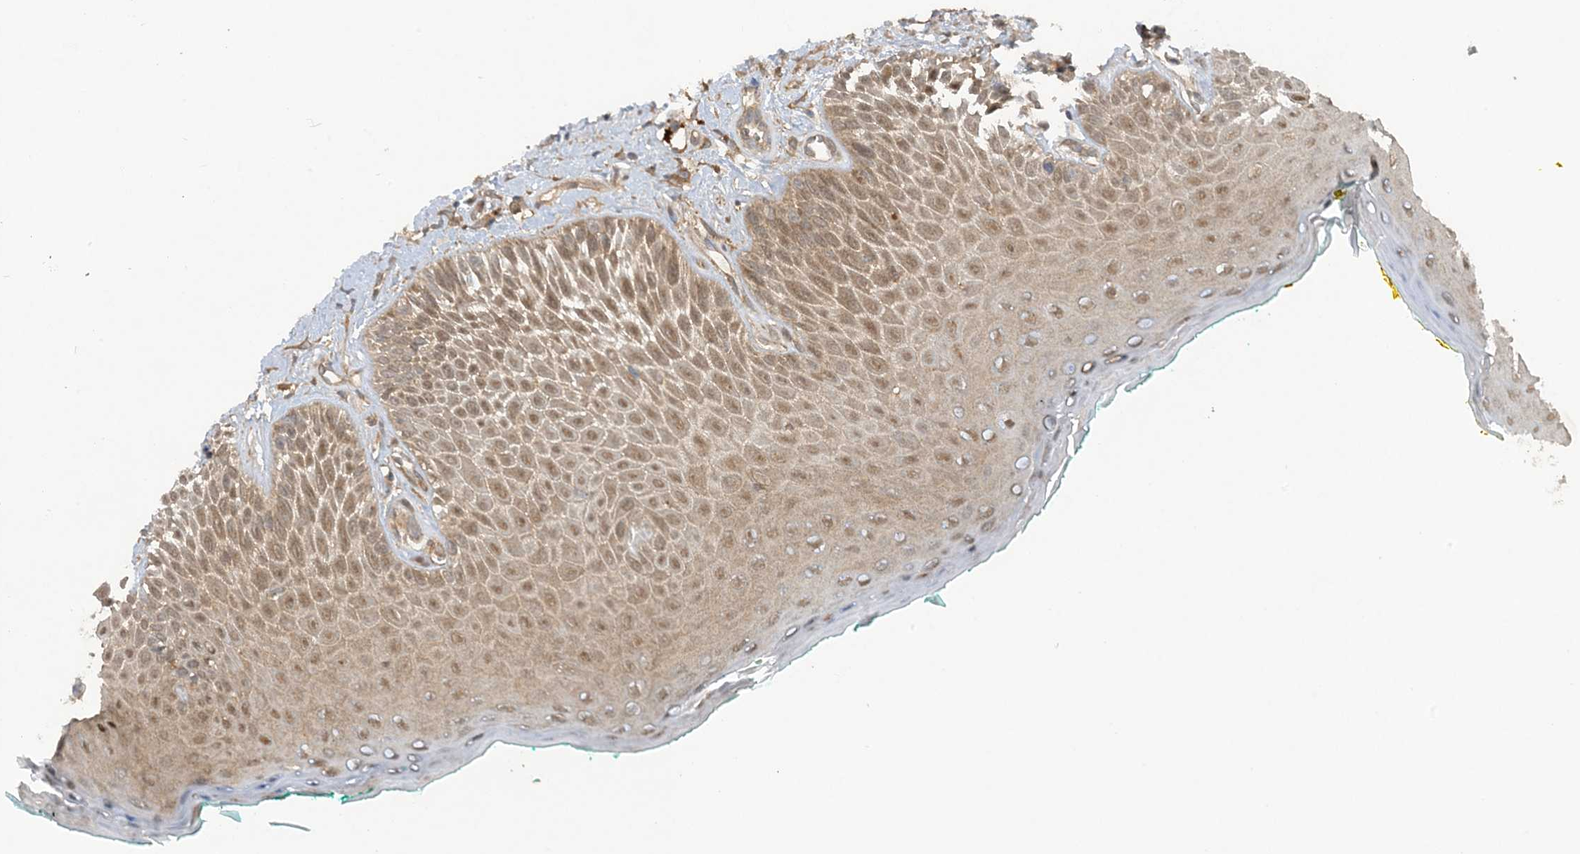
{"staining": {"intensity": "moderate", "quantity": ">75%", "location": "cytoplasmic/membranous,nuclear"}, "tissue": "oral mucosa", "cell_type": "Squamous epithelial cells", "image_type": "normal", "snomed": [{"axis": "morphology", "description": "Normal tissue, NOS"}, {"axis": "topography", "description": "Oral tissue"}], "caption": "Unremarkable oral mucosa shows moderate cytoplasmic/membranous,nuclear positivity in approximately >75% of squamous epithelial cells, visualized by immunohistochemistry. Ihc stains the protein of interest in brown and the nuclei are stained blue.", "gene": "STAM2", "patient": {"sex": "female", "age": 70}}